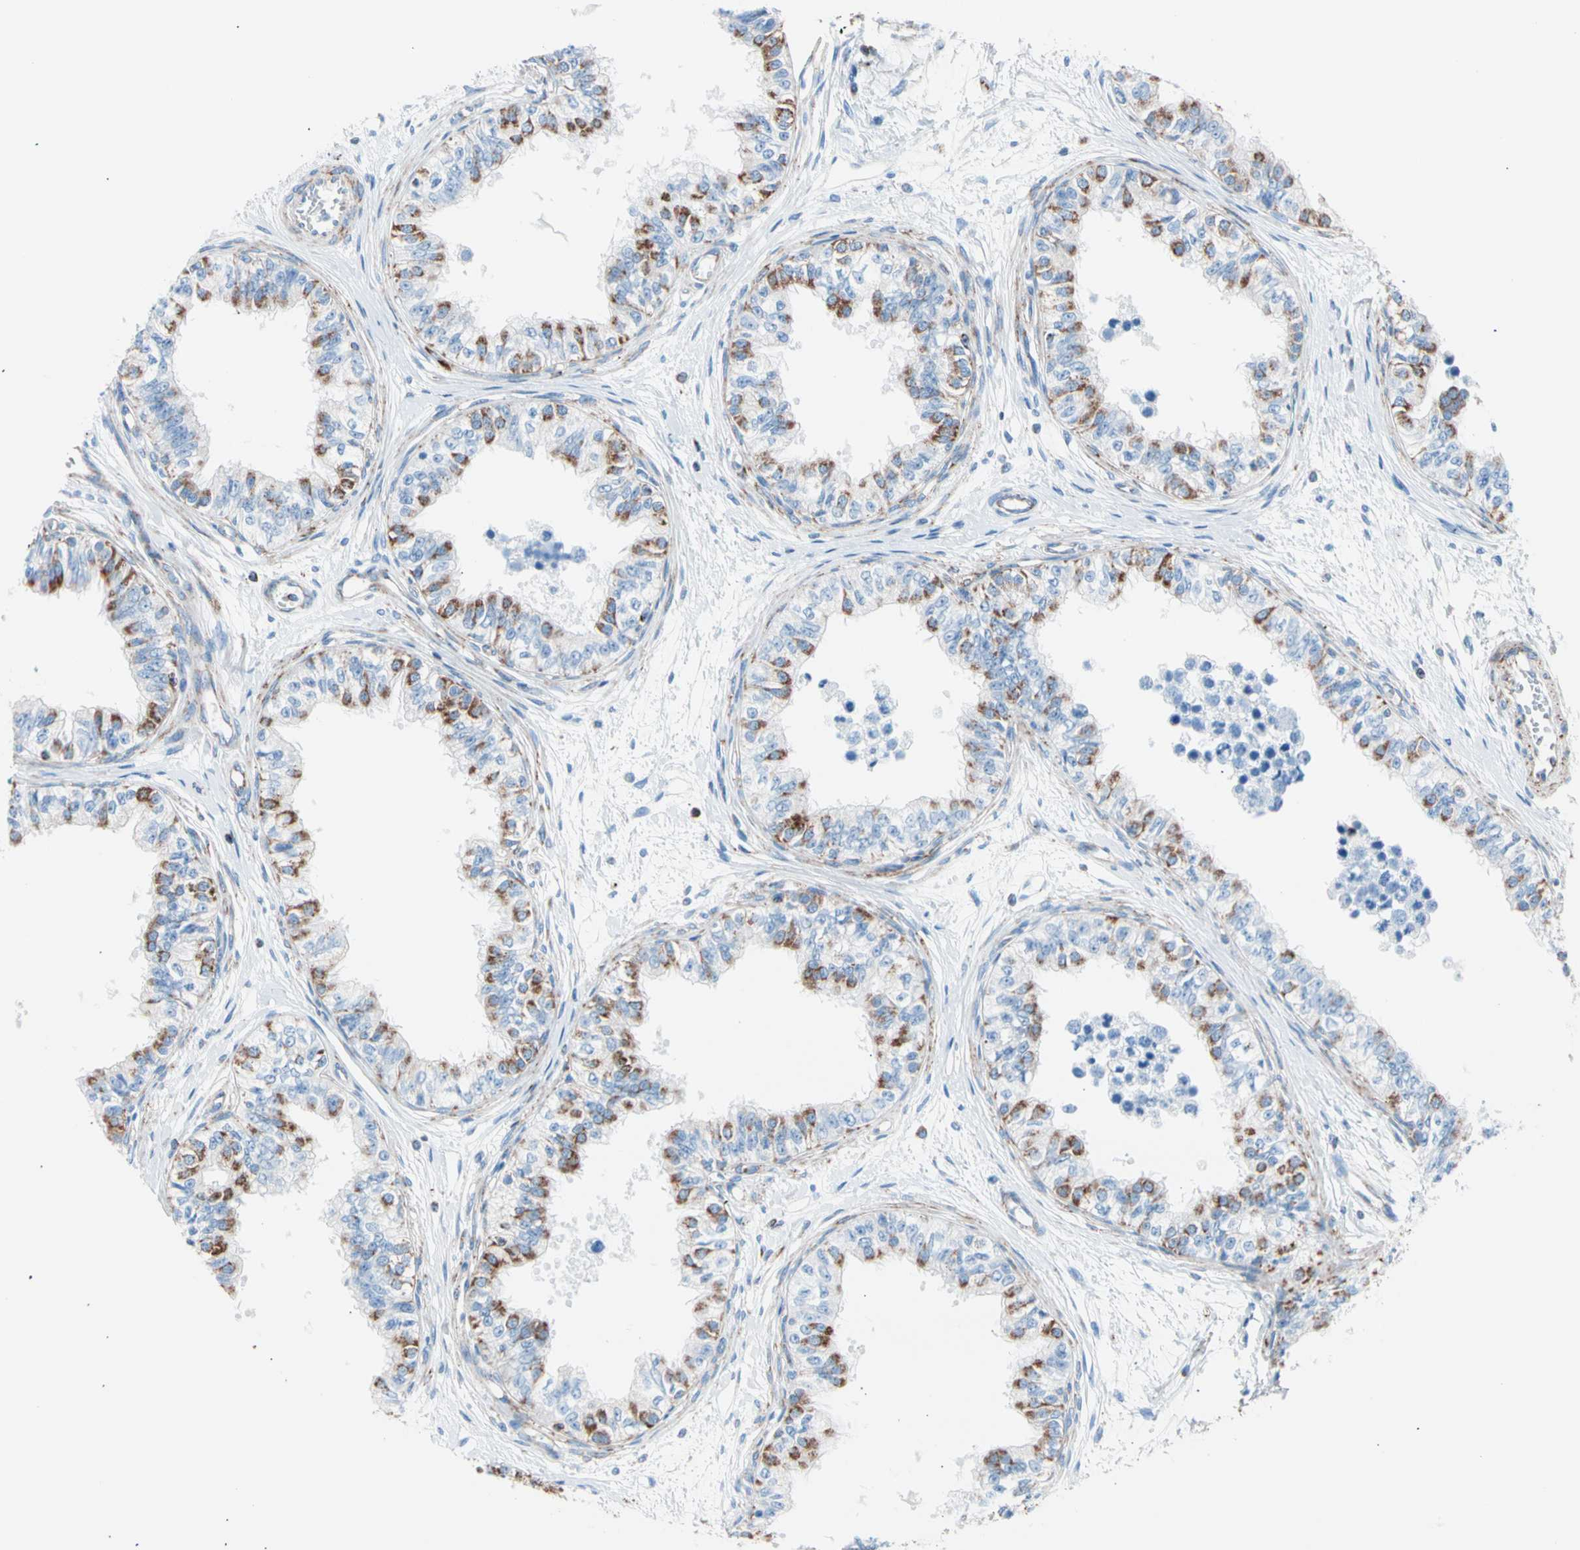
{"staining": {"intensity": "strong", "quantity": "25%-75%", "location": "cytoplasmic/membranous"}, "tissue": "epididymis", "cell_type": "Glandular cells", "image_type": "normal", "snomed": [{"axis": "morphology", "description": "Normal tissue, NOS"}, {"axis": "morphology", "description": "Adenocarcinoma, metastatic, NOS"}, {"axis": "topography", "description": "Testis"}, {"axis": "topography", "description": "Epididymis"}], "caption": "A brown stain highlights strong cytoplasmic/membranous positivity of a protein in glandular cells of normal human epididymis. (DAB (3,3'-diaminobenzidine) IHC, brown staining for protein, blue staining for nuclei).", "gene": "HK1", "patient": {"sex": "male", "age": 26}}